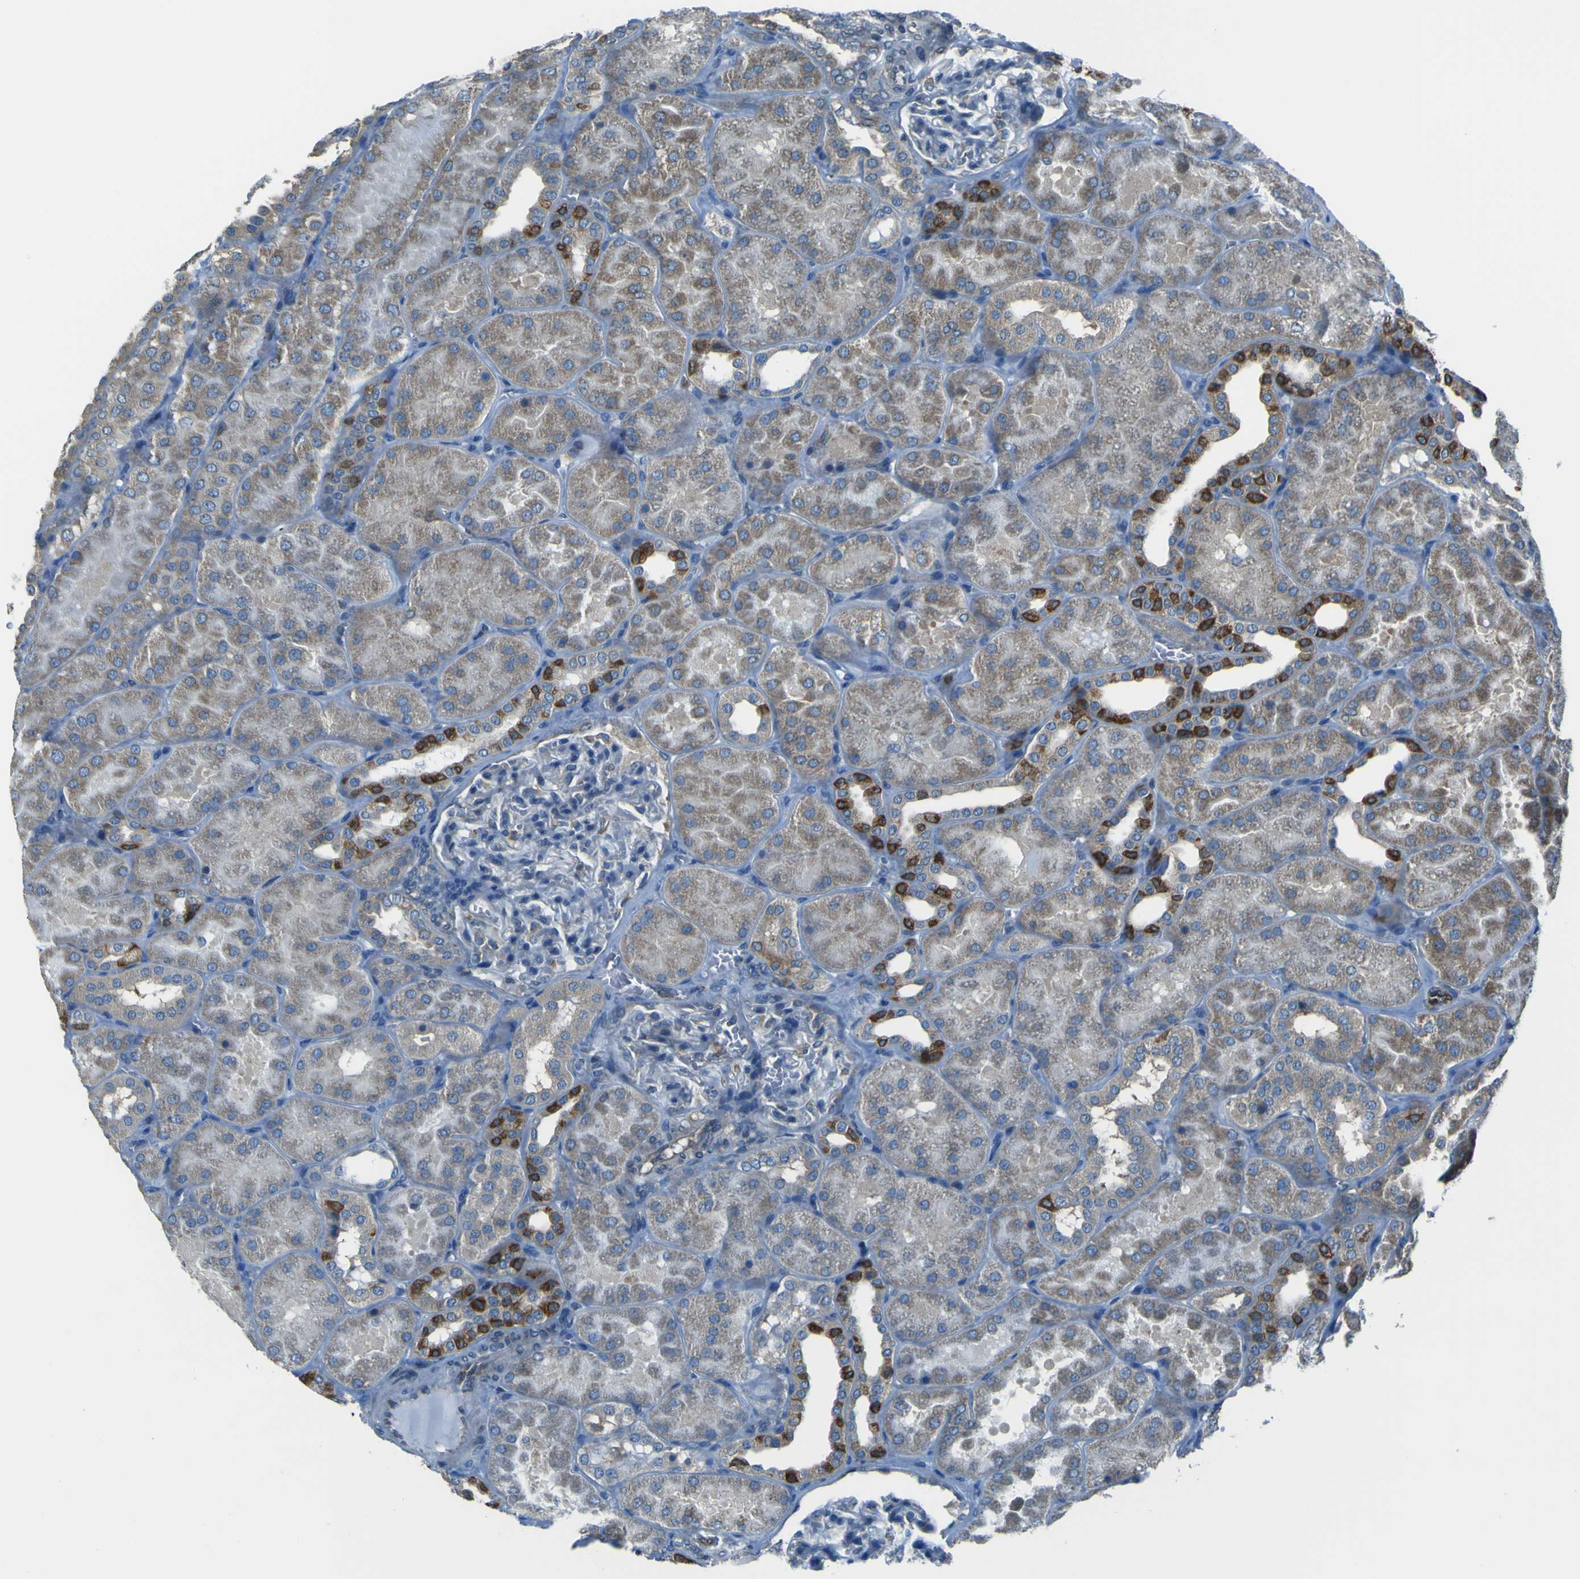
{"staining": {"intensity": "negative", "quantity": "none", "location": "none"}, "tissue": "kidney", "cell_type": "Cells in glomeruli", "image_type": "normal", "snomed": [{"axis": "morphology", "description": "Normal tissue, NOS"}, {"axis": "topography", "description": "Kidney"}], "caption": "This micrograph is of unremarkable kidney stained with immunohistochemistry (IHC) to label a protein in brown with the nuclei are counter-stained blue. There is no staining in cells in glomeruli. The staining was performed using DAB (3,3'-diaminobenzidine) to visualize the protein expression in brown, while the nuclei were stained in blue with hematoxylin (Magnification: 20x).", "gene": "STIM1", "patient": {"sex": "male", "age": 28}}